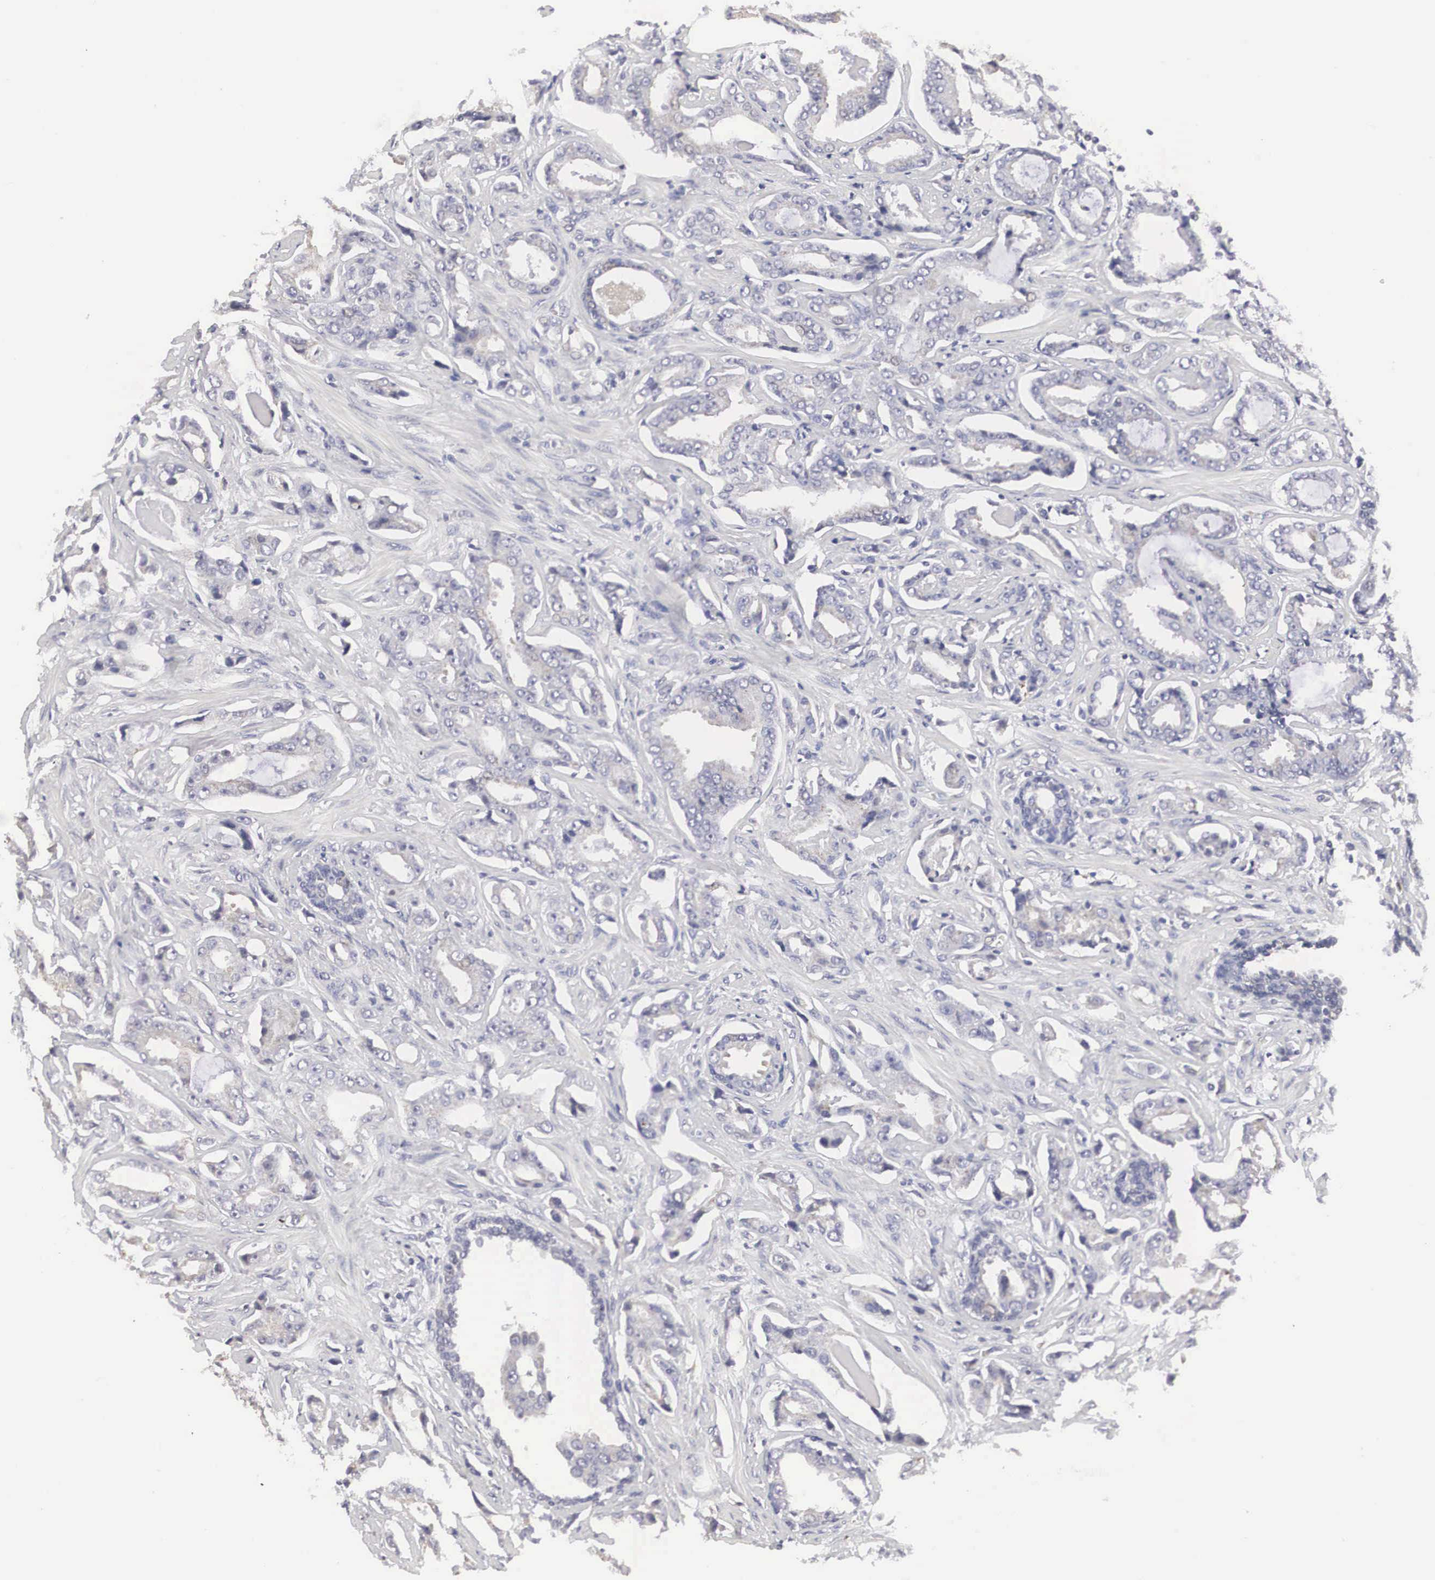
{"staining": {"intensity": "weak", "quantity": "<25%", "location": "cytoplasmic/membranous"}, "tissue": "prostate cancer", "cell_type": "Tumor cells", "image_type": "cancer", "snomed": [{"axis": "morphology", "description": "Adenocarcinoma, Low grade"}, {"axis": "topography", "description": "Prostate"}], "caption": "This is an immunohistochemistry photomicrograph of human adenocarcinoma (low-grade) (prostate). There is no staining in tumor cells.", "gene": "HMOX1", "patient": {"sex": "male", "age": 65}}